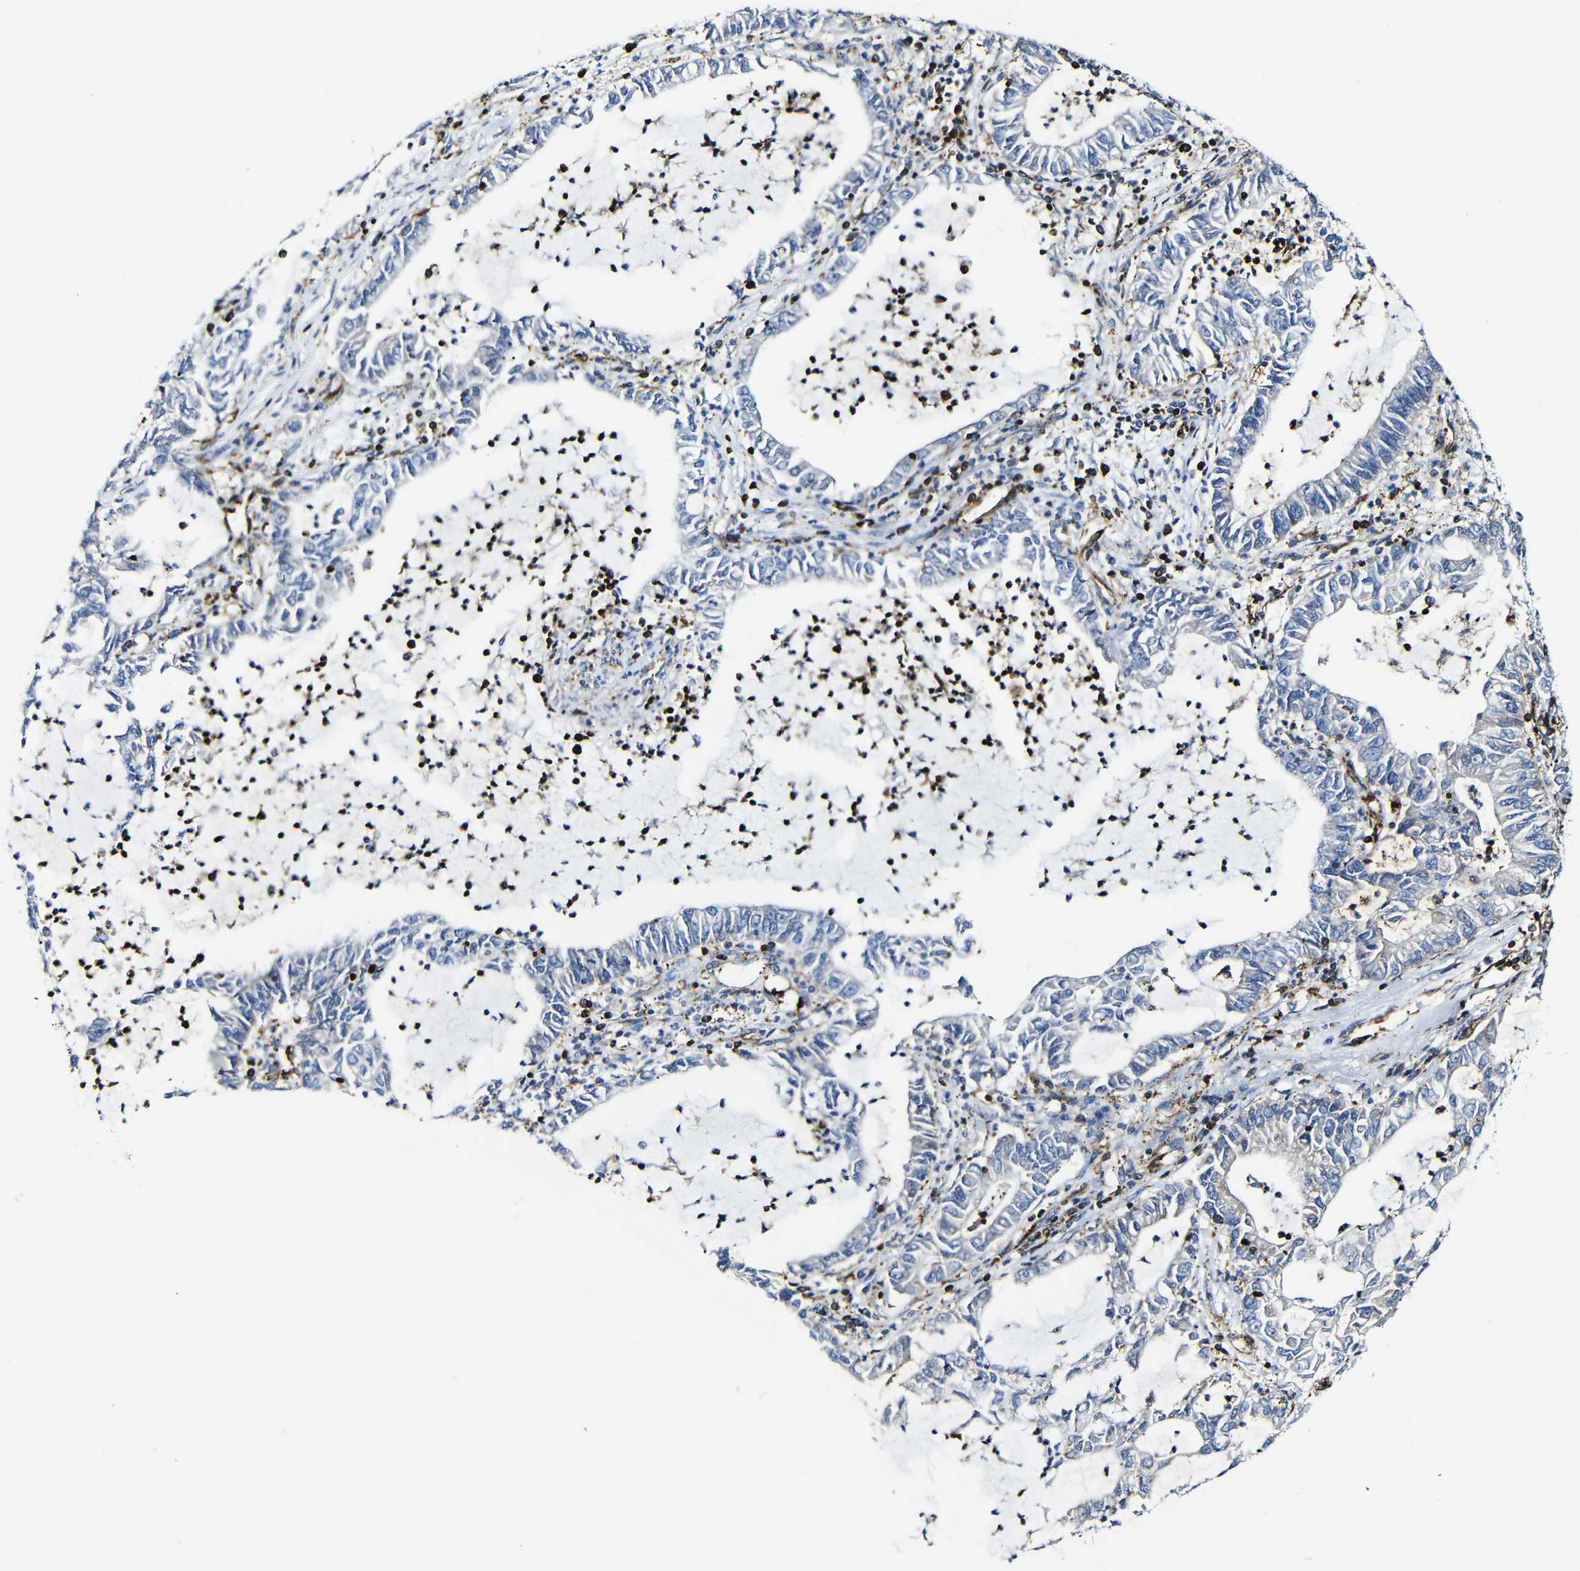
{"staining": {"intensity": "negative", "quantity": "none", "location": "none"}, "tissue": "lung cancer", "cell_type": "Tumor cells", "image_type": "cancer", "snomed": [{"axis": "morphology", "description": "Adenocarcinoma, NOS"}, {"axis": "topography", "description": "Lung"}], "caption": "Histopathology image shows no protein staining in tumor cells of lung cancer tissue.", "gene": "MSN", "patient": {"sex": "female", "age": 51}}